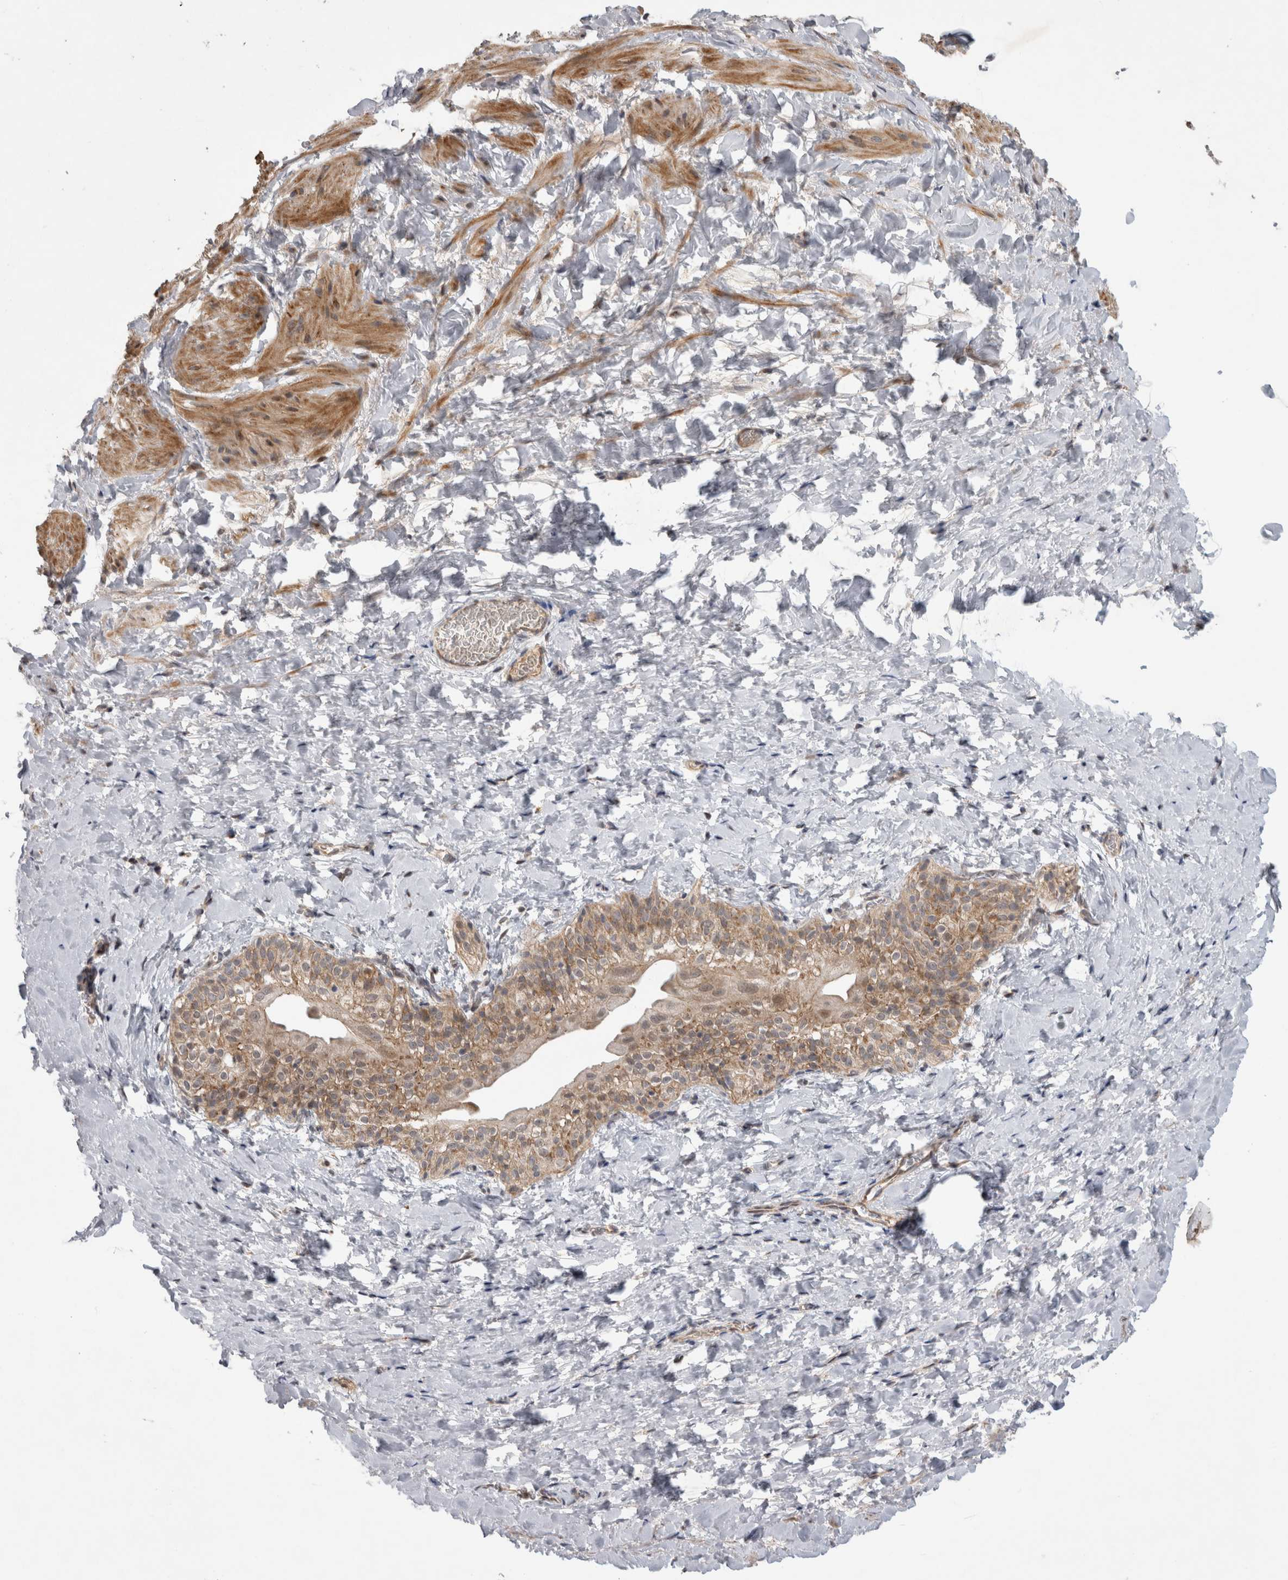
{"staining": {"intensity": "moderate", "quantity": ">75%", "location": "cytoplasmic/membranous"}, "tissue": "smooth muscle", "cell_type": "Smooth muscle cells", "image_type": "normal", "snomed": [{"axis": "morphology", "description": "Normal tissue, NOS"}, {"axis": "topography", "description": "Smooth muscle"}], "caption": "Immunohistochemistry (IHC) of normal human smooth muscle reveals medium levels of moderate cytoplasmic/membranous positivity in about >75% of smooth muscle cells. (DAB (3,3'-diaminobenzidine) IHC, brown staining for protein, blue staining for nuclei).", "gene": "KCNIP1", "patient": {"sex": "male", "age": 16}}